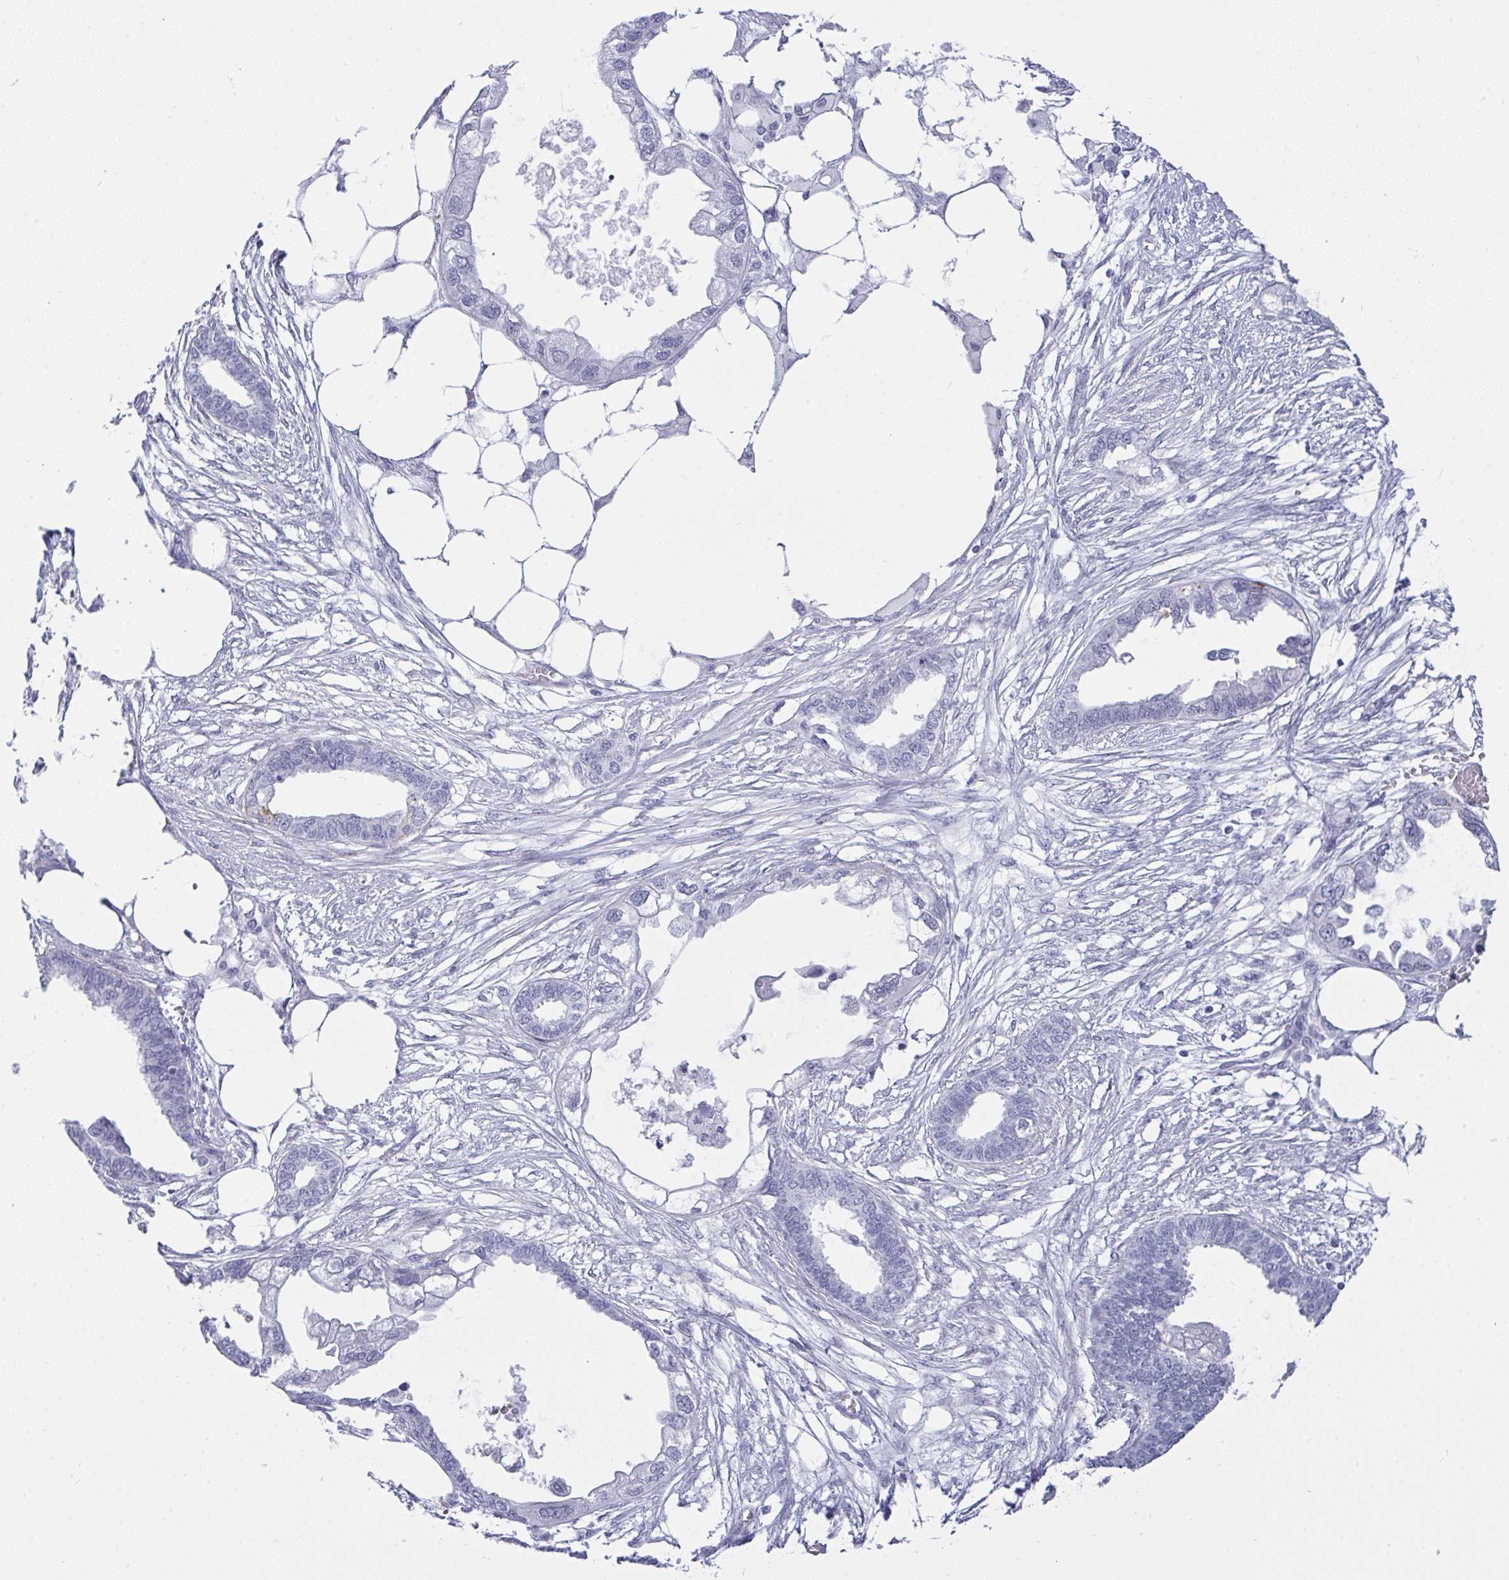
{"staining": {"intensity": "negative", "quantity": "none", "location": "none"}, "tissue": "endometrial cancer", "cell_type": "Tumor cells", "image_type": "cancer", "snomed": [{"axis": "morphology", "description": "Adenocarcinoma, NOS"}, {"axis": "morphology", "description": "Adenocarcinoma, metastatic, NOS"}, {"axis": "topography", "description": "Adipose tissue"}, {"axis": "topography", "description": "Endometrium"}], "caption": "Protein analysis of metastatic adenocarcinoma (endometrial) exhibits no significant expression in tumor cells.", "gene": "FBXL22", "patient": {"sex": "female", "age": 67}}